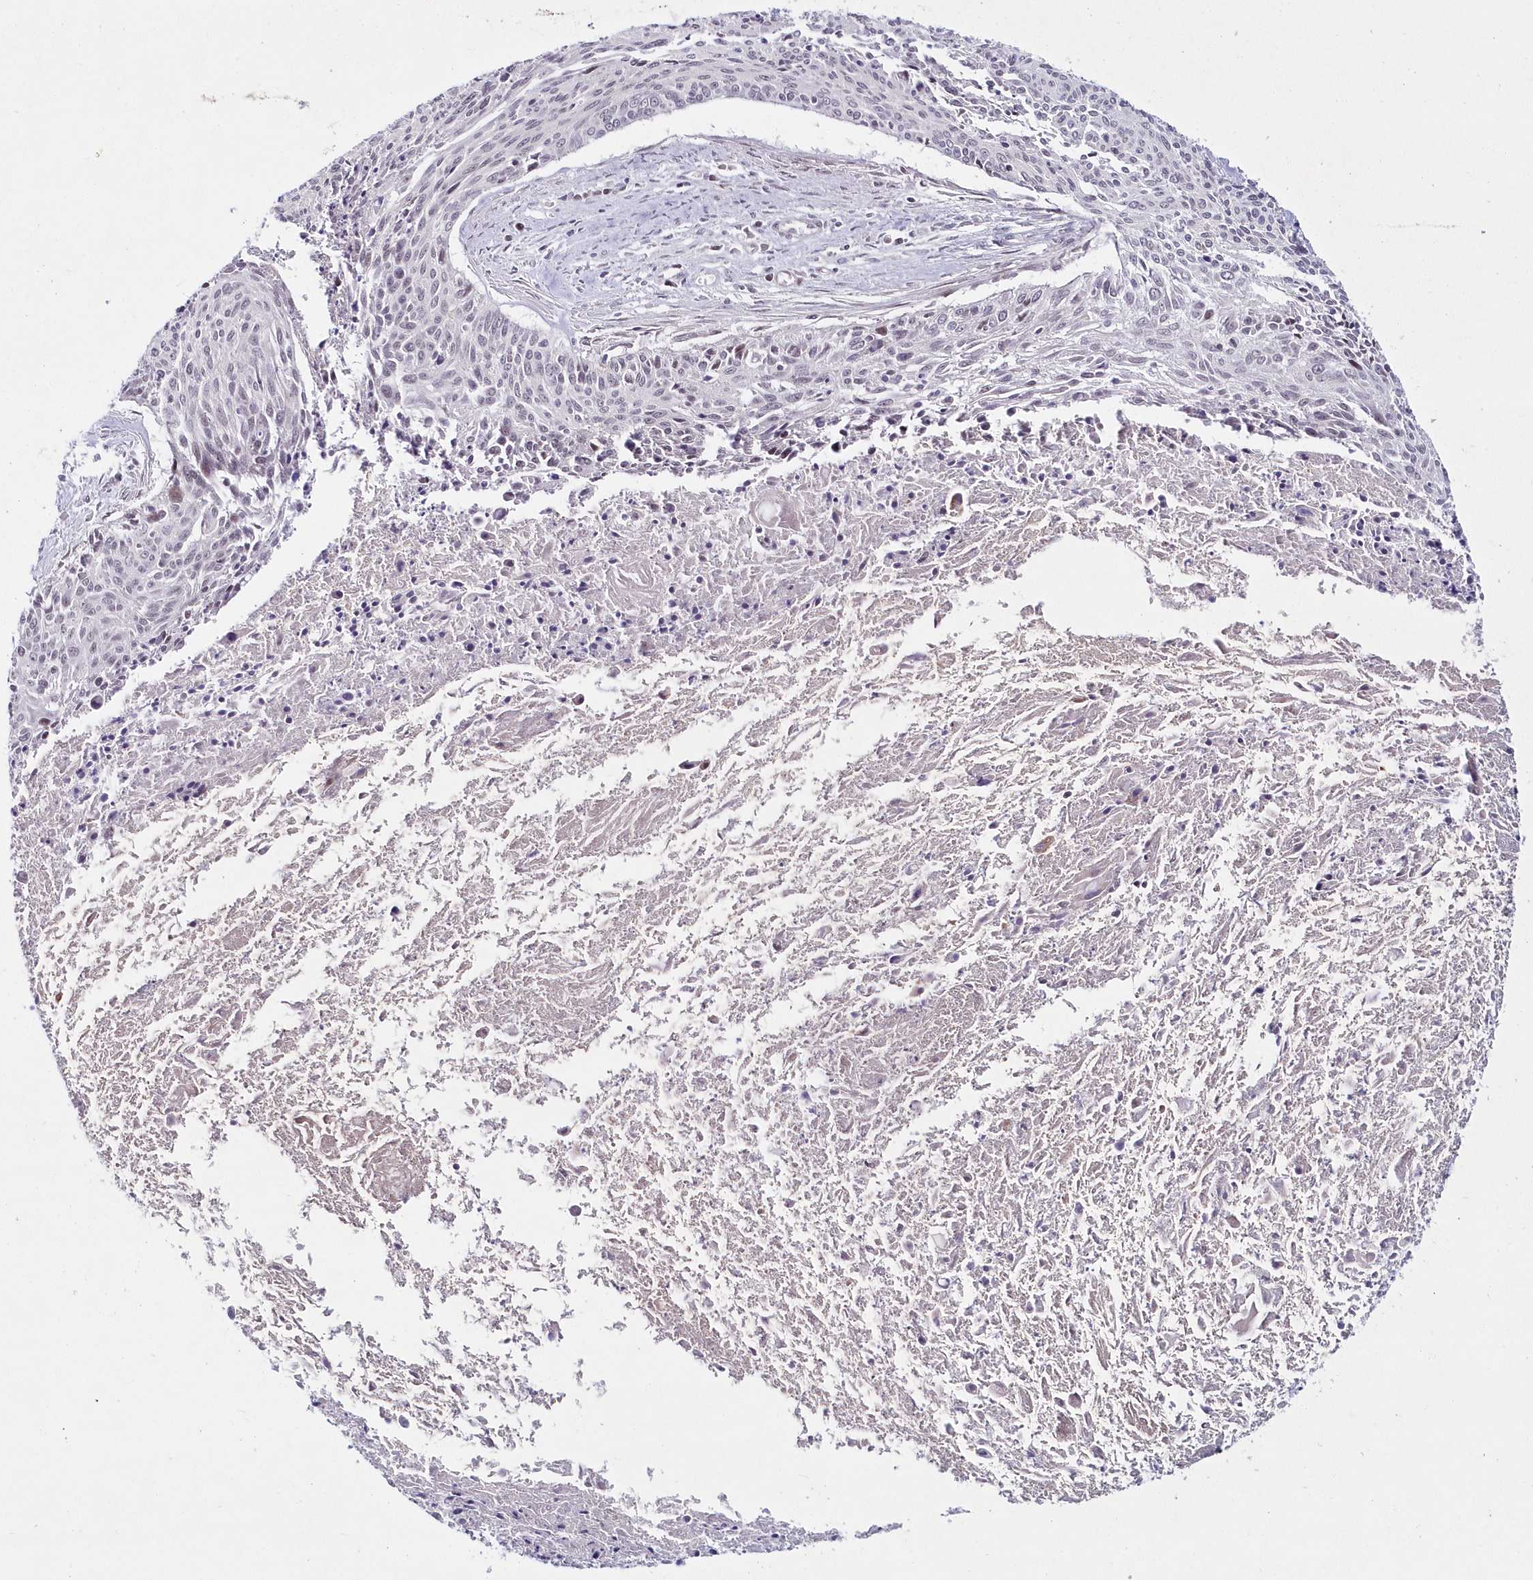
{"staining": {"intensity": "negative", "quantity": "none", "location": "none"}, "tissue": "cervical cancer", "cell_type": "Tumor cells", "image_type": "cancer", "snomed": [{"axis": "morphology", "description": "Squamous cell carcinoma, NOS"}, {"axis": "topography", "description": "Cervix"}], "caption": "Protein analysis of cervical cancer (squamous cell carcinoma) exhibits no significant staining in tumor cells.", "gene": "HYCC2", "patient": {"sex": "female", "age": 55}}